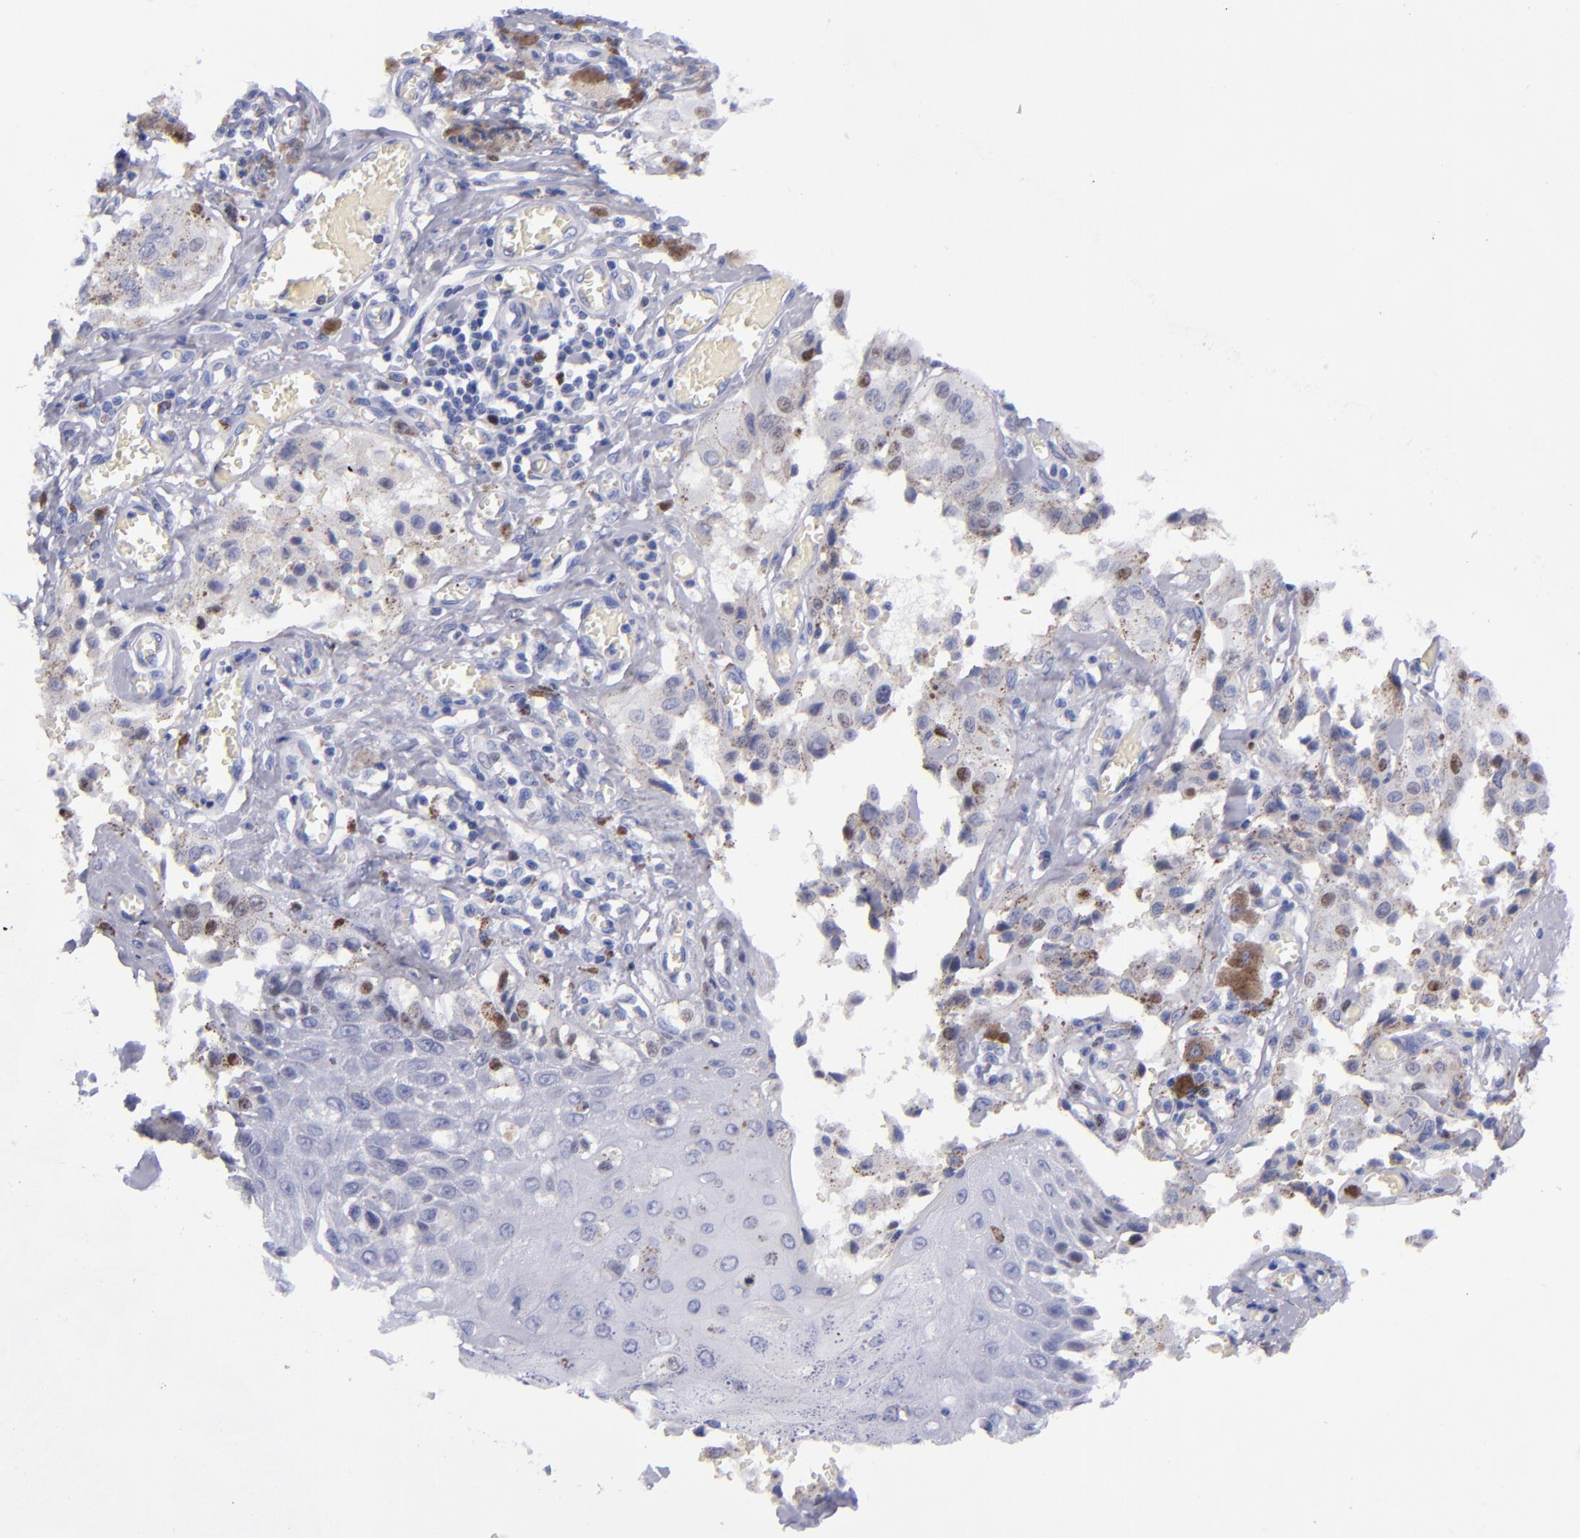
{"staining": {"intensity": "strong", "quantity": "<25%", "location": "nuclear"}, "tissue": "melanoma", "cell_type": "Tumor cells", "image_type": "cancer", "snomed": [{"axis": "morphology", "description": "Malignant melanoma, NOS"}, {"axis": "topography", "description": "Skin"}], "caption": "Melanoma was stained to show a protein in brown. There is medium levels of strong nuclear staining in approximately <25% of tumor cells.", "gene": "MCM7", "patient": {"sex": "female", "age": 82}}